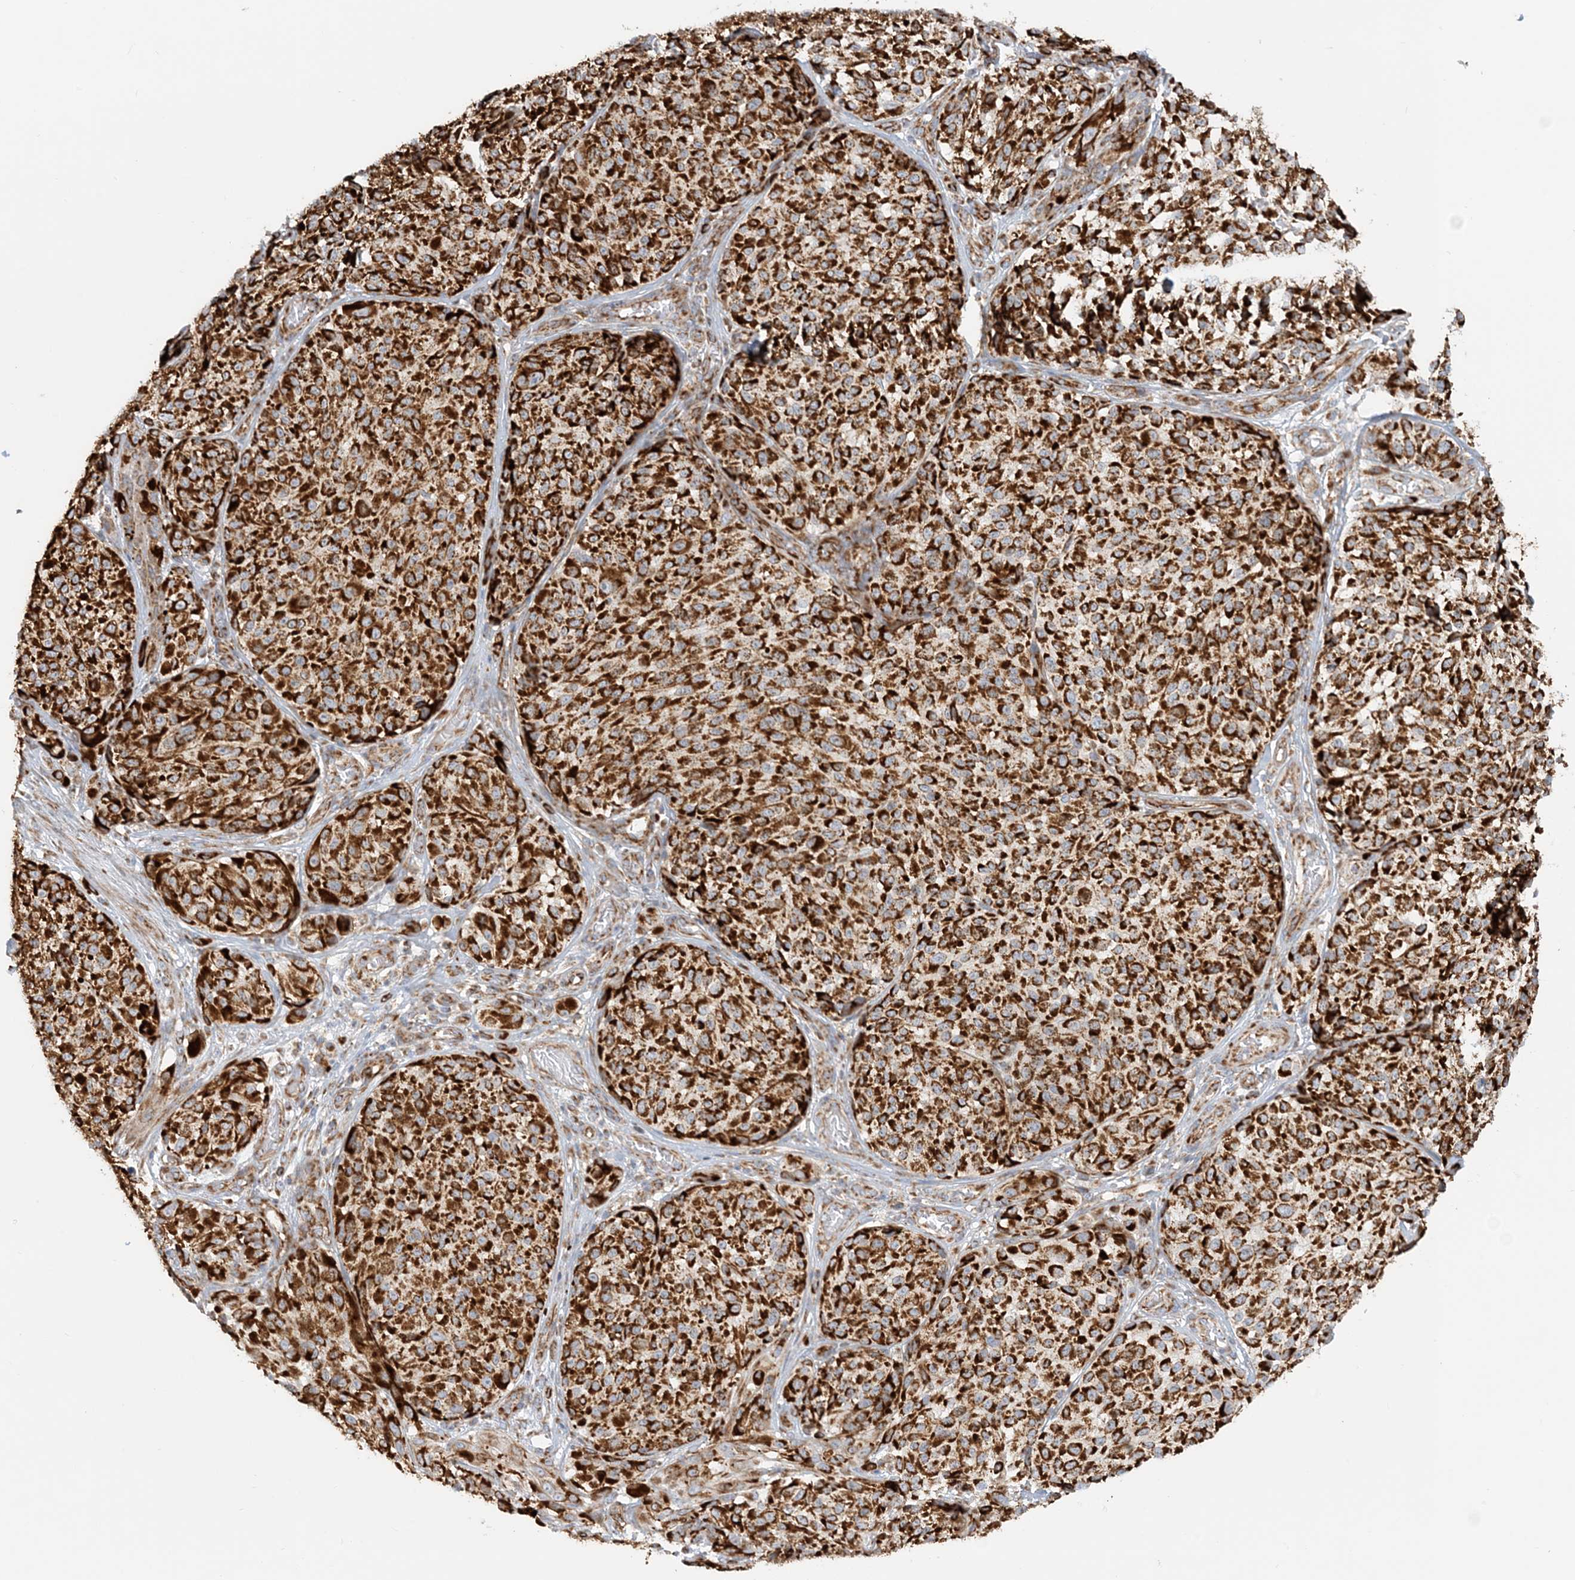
{"staining": {"intensity": "strong", "quantity": ">75%", "location": "cytoplasmic/membranous"}, "tissue": "melanoma", "cell_type": "Tumor cells", "image_type": "cancer", "snomed": [{"axis": "morphology", "description": "Malignant melanoma, NOS"}, {"axis": "topography", "description": "Skin"}], "caption": "Human melanoma stained with a brown dye exhibits strong cytoplasmic/membranous positive staining in about >75% of tumor cells.", "gene": "COA3", "patient": {"sex": "male", "age": 83}}